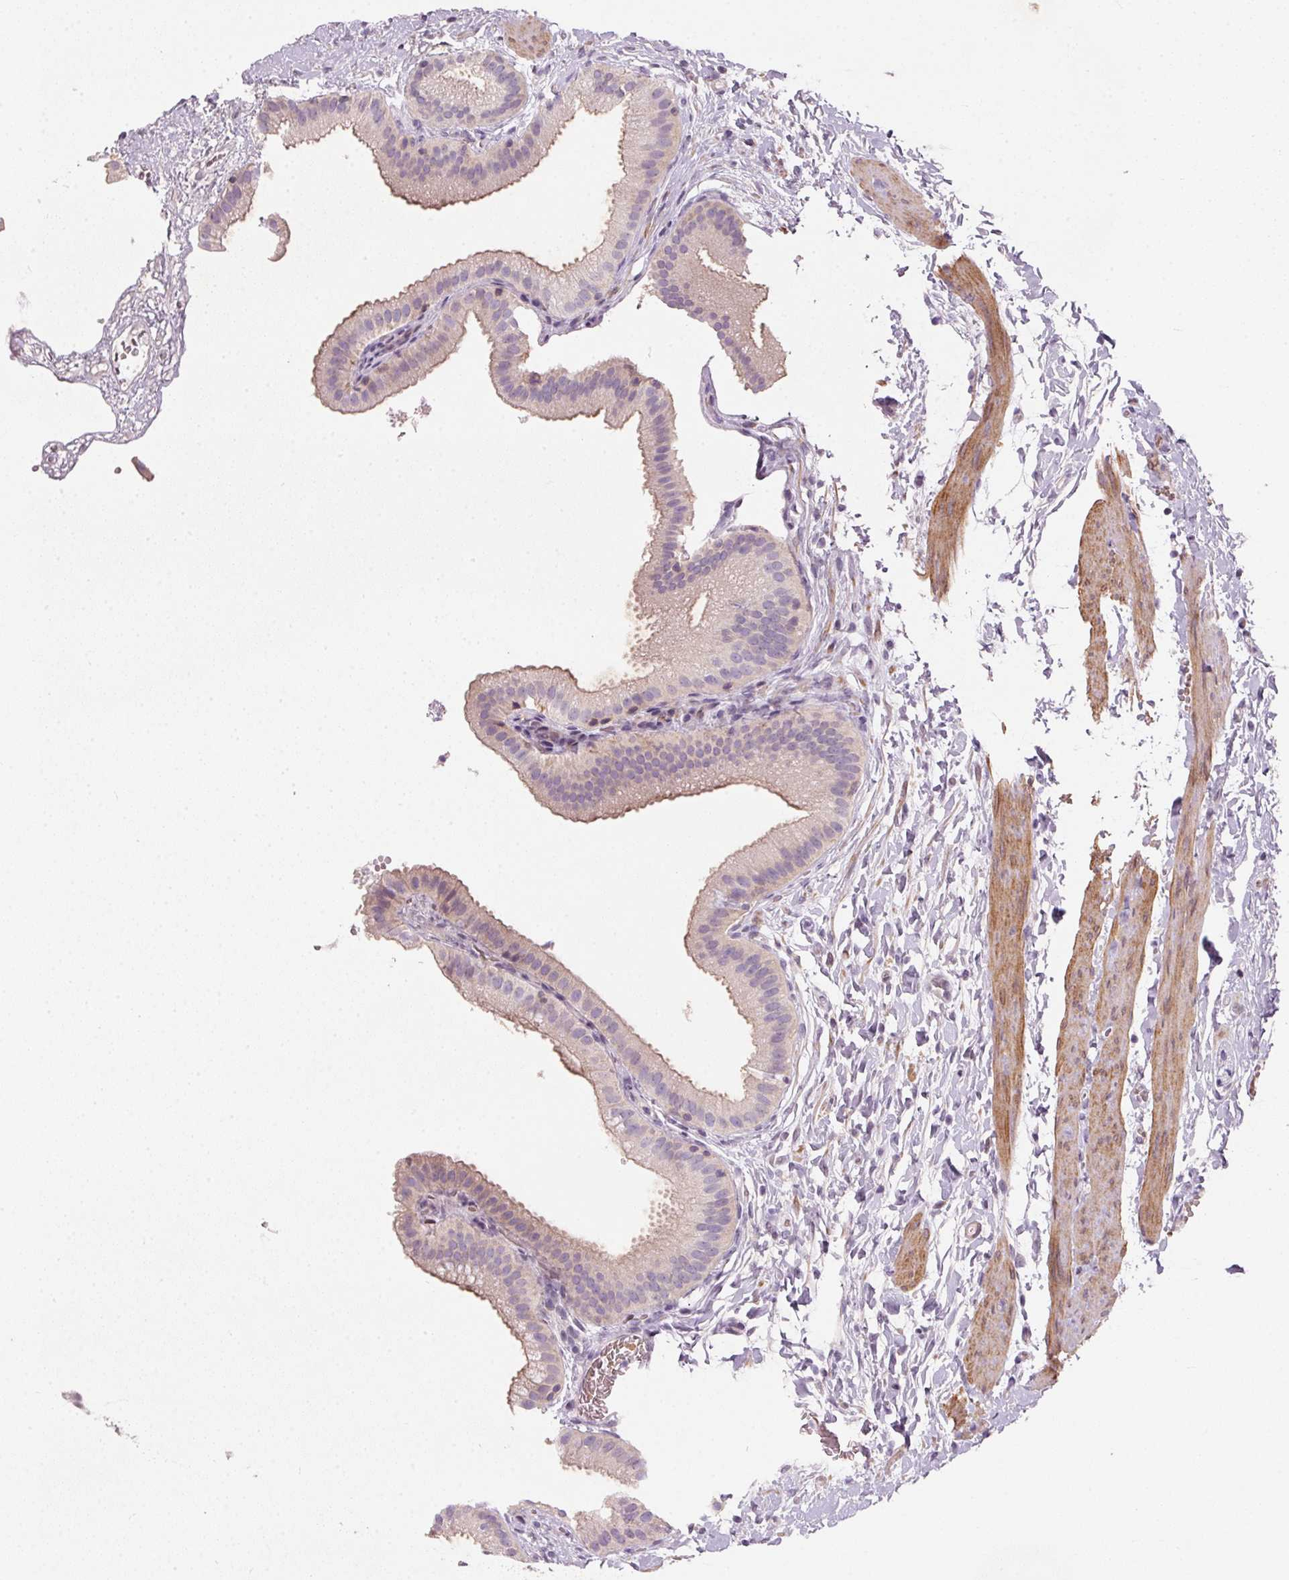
{"staining": {"intensity": "weak", "quantity": "<25%", "location": "cytoplasmic/membranous"}, "tissue": "gallbladder", "cell_type": "Glandular cells", "image_type": "normal", "snomed": [{"axis": "morphology", "description": "Normal tissue, NOS"}, {"axis": "topography", "description": "Gallbladder"}], "caption": "Immunohistochemistry of benign gallbladder displays no positivity in glandular cells. (Stains: DAB immunohistochemistry with hematoxylin counter stain, Microscopy: brightfield microscopy at high magnification).", "gene": "KCNK15", "patient": {"sex": "female", "age": 63}}